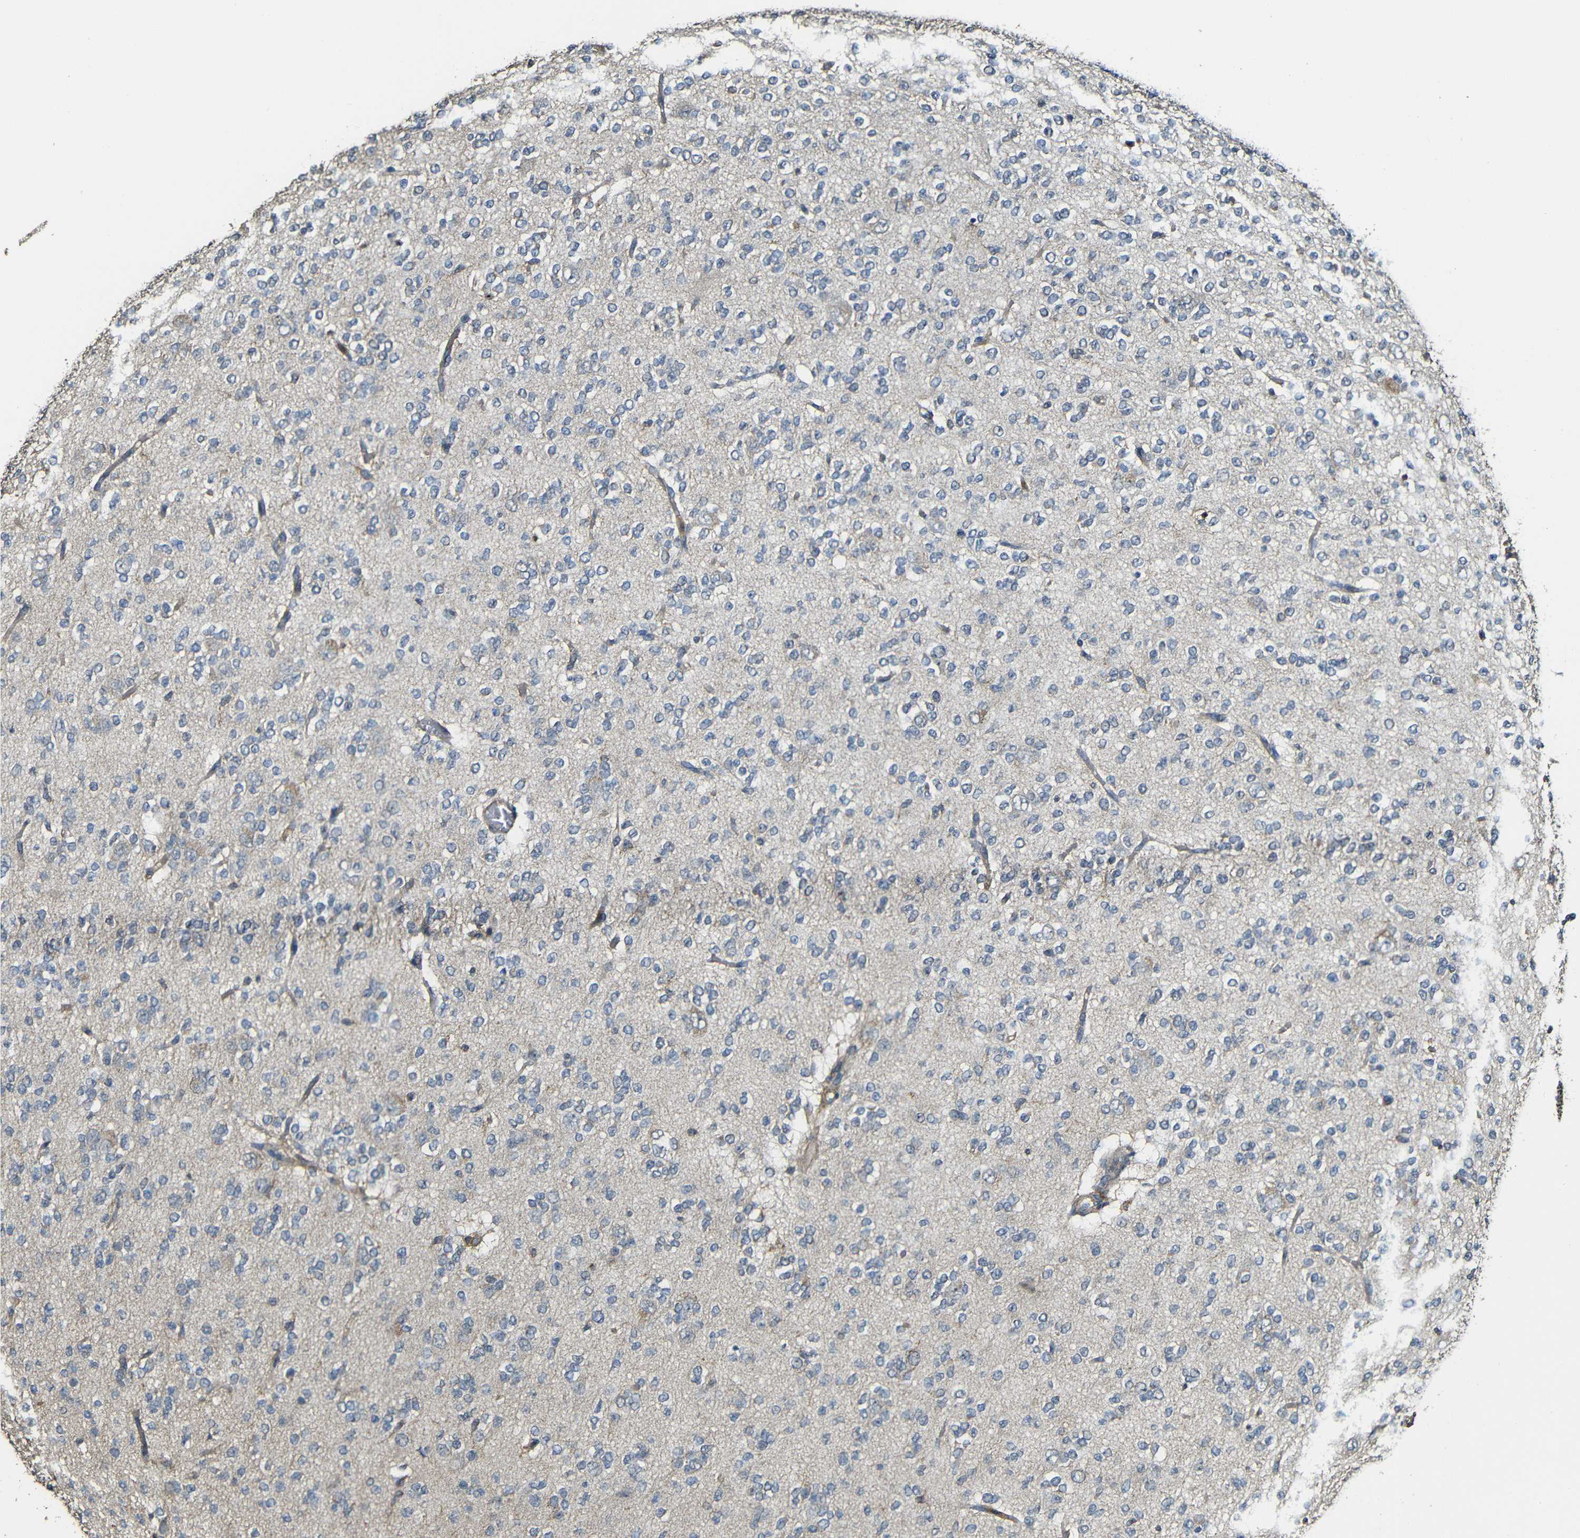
{"staining": {"intensity": "negative", "quantity": "none", "location": "none"}, "tissue": "glioma", "cell_type": "Tumor cells", "image_type": "cancer", "snomed": [{"axis": "morphology", "description": "Glioma, malignant, Low grade"}, {"axis": "topography", "description": "Brain"}], "caption": "Protein analysis of low-grade glioma (malignant) demonstrates no significant staining in tumor cells.", "gene": "CASP8", "patient": {"sex": "male", "age": 38}}